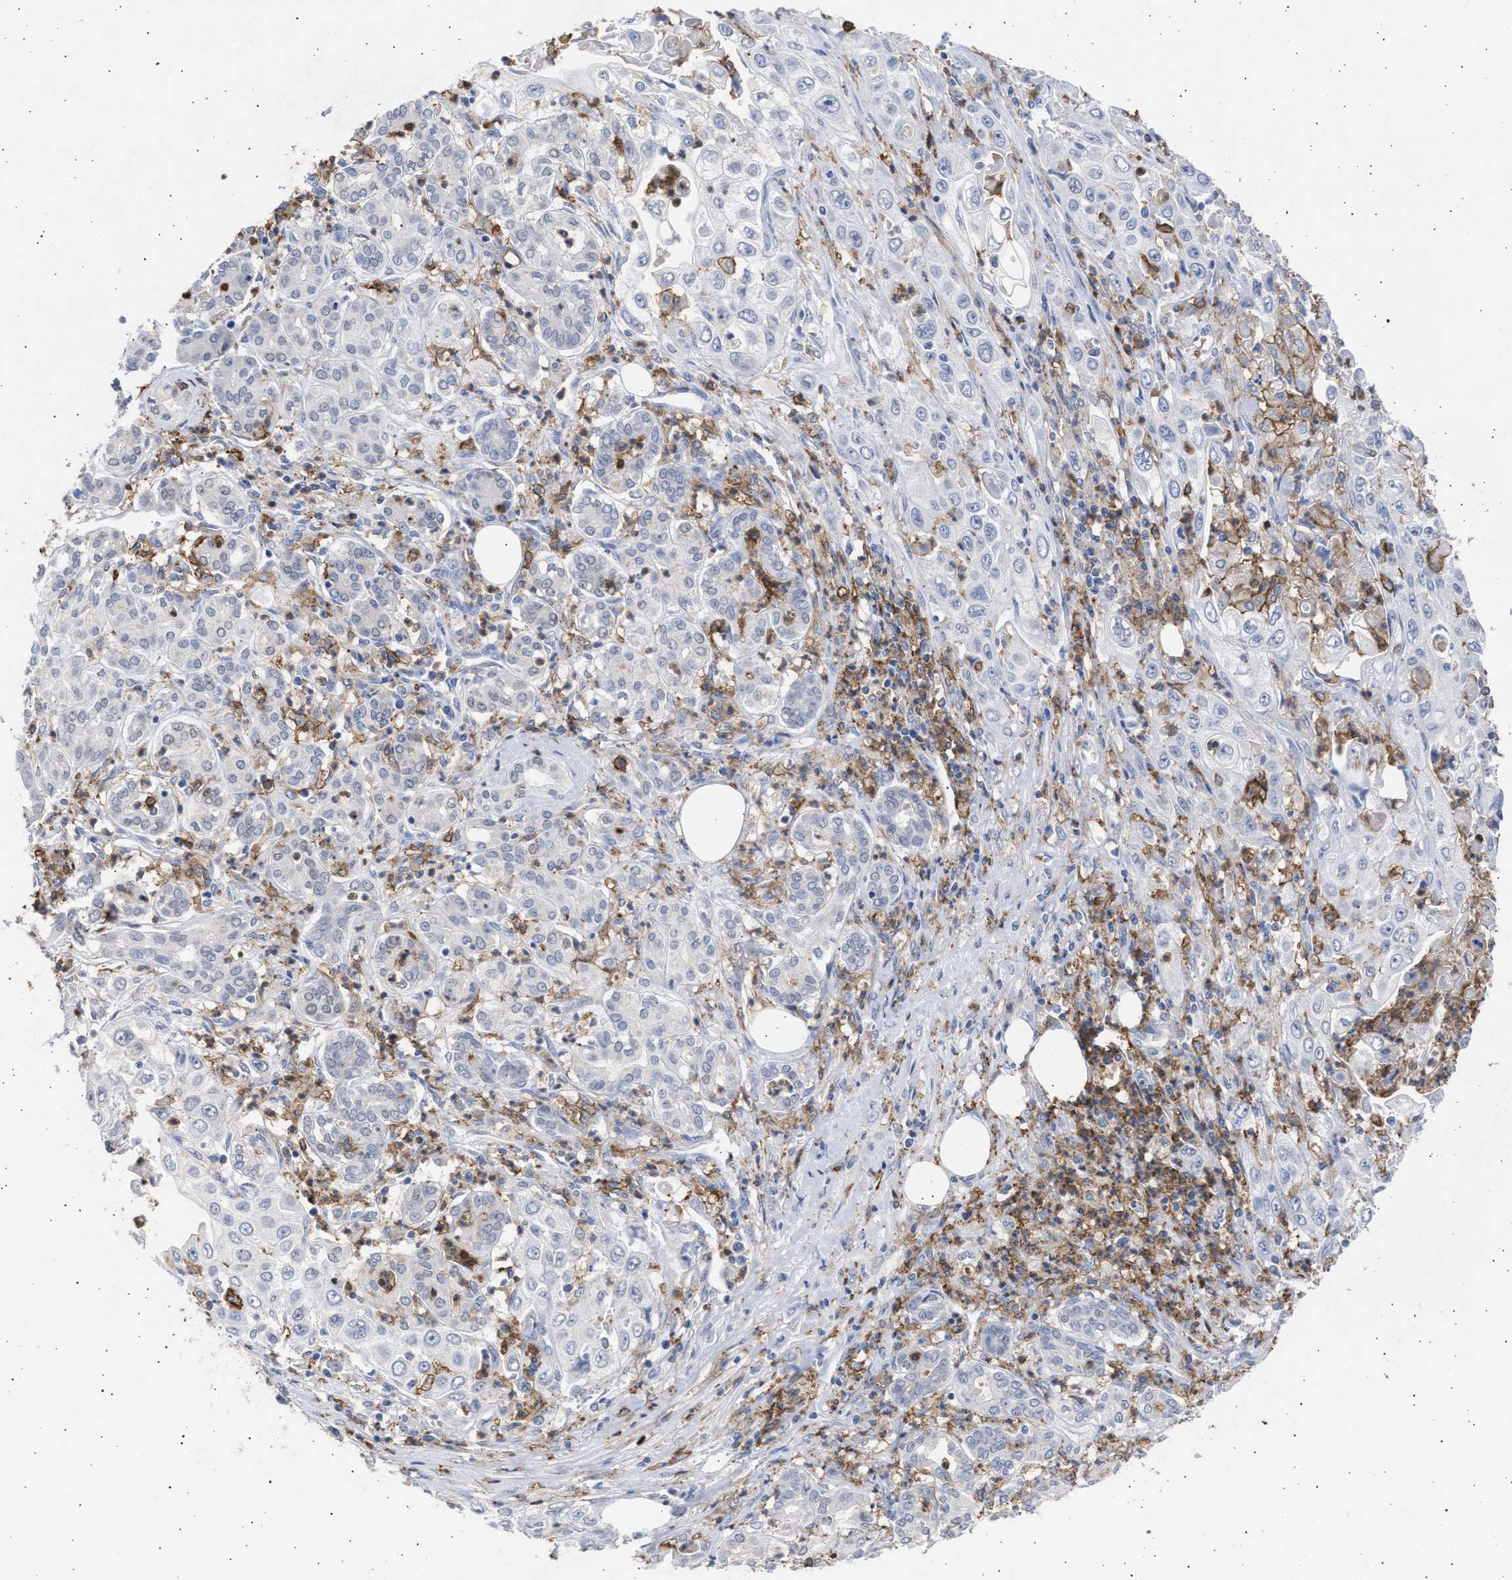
{"staining": {"intensity": "negative", "quantity": "none", "location": "none"}, "tissue": "pancreatic cancer", "cell_type": "Tumor cells", "image_type": "cancer", "snomed": [{"axis": "morphology", "description": "Adenocarcinoma, NOS"}, {"axis": "topography", "description": "Pancreas"}], "caption": "Adenocarcinoma (pancreatic) stained for a protein using immunohistochemistry (IHC) shows no expression tumor cells.", "gene": "FCER1A", "patient": {"sex": "male", "age": 70}}